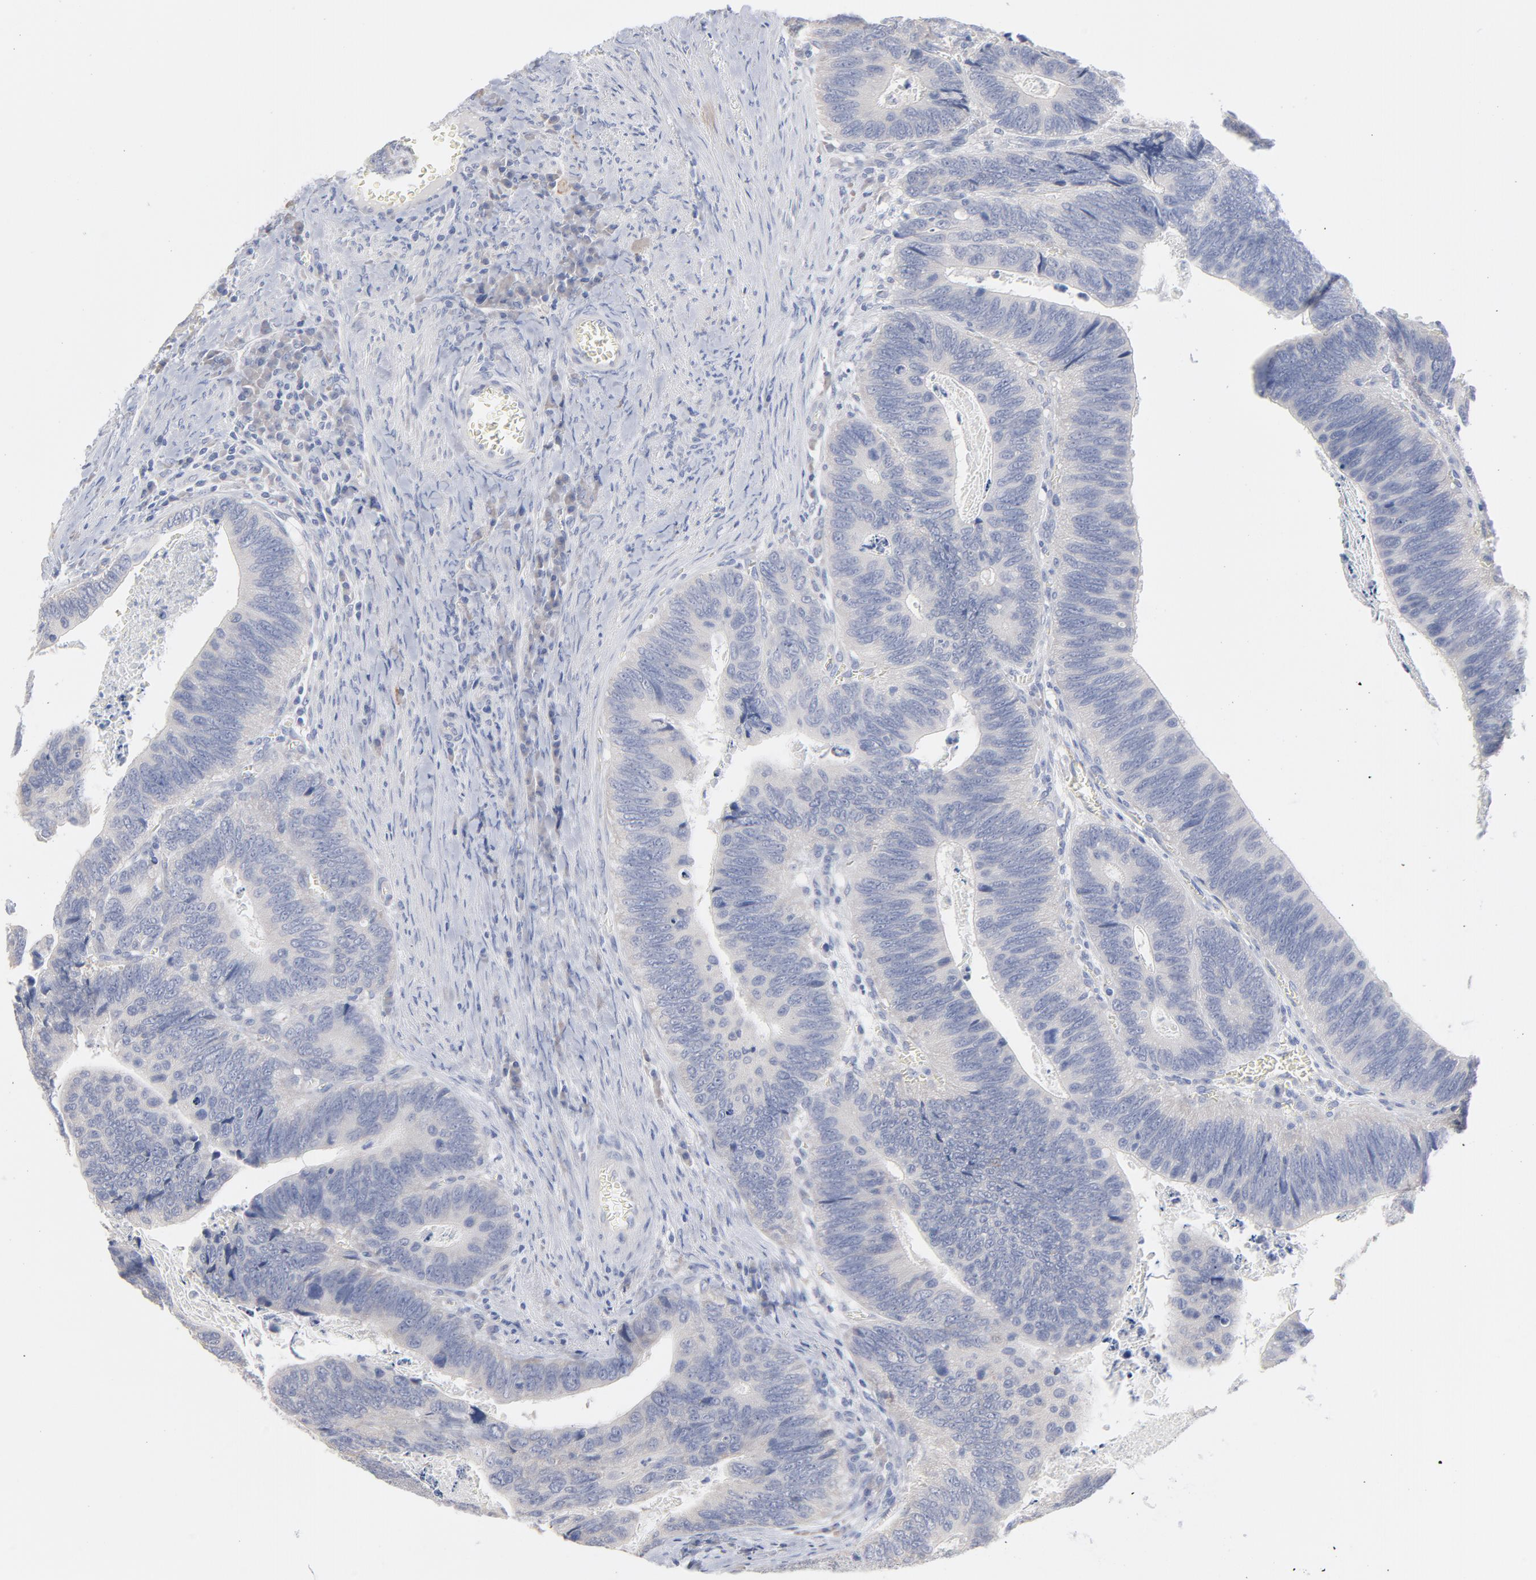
{"staining": {"intensity": "negative", "quantity": "none", "location": "none"}, "tissue": "colorectal cancer", "cell_type": "Tumor cells", "image_type": "cancer", "snomed": [{"axis": "morphology", "description": "Adenocarcinoma, NOS"}, {"axis": "topography", "description": "Colon"}], "caption": "IHC histopathology image of neoplastic tissue: colorectal cancer (adenocarcinoma) stained with DAB (3,3'-diaminobenzidine) exhibits no significant protein expression in tumor cells.", "gene": "CPE", "patient": {"sex": "male", "age": 72}}